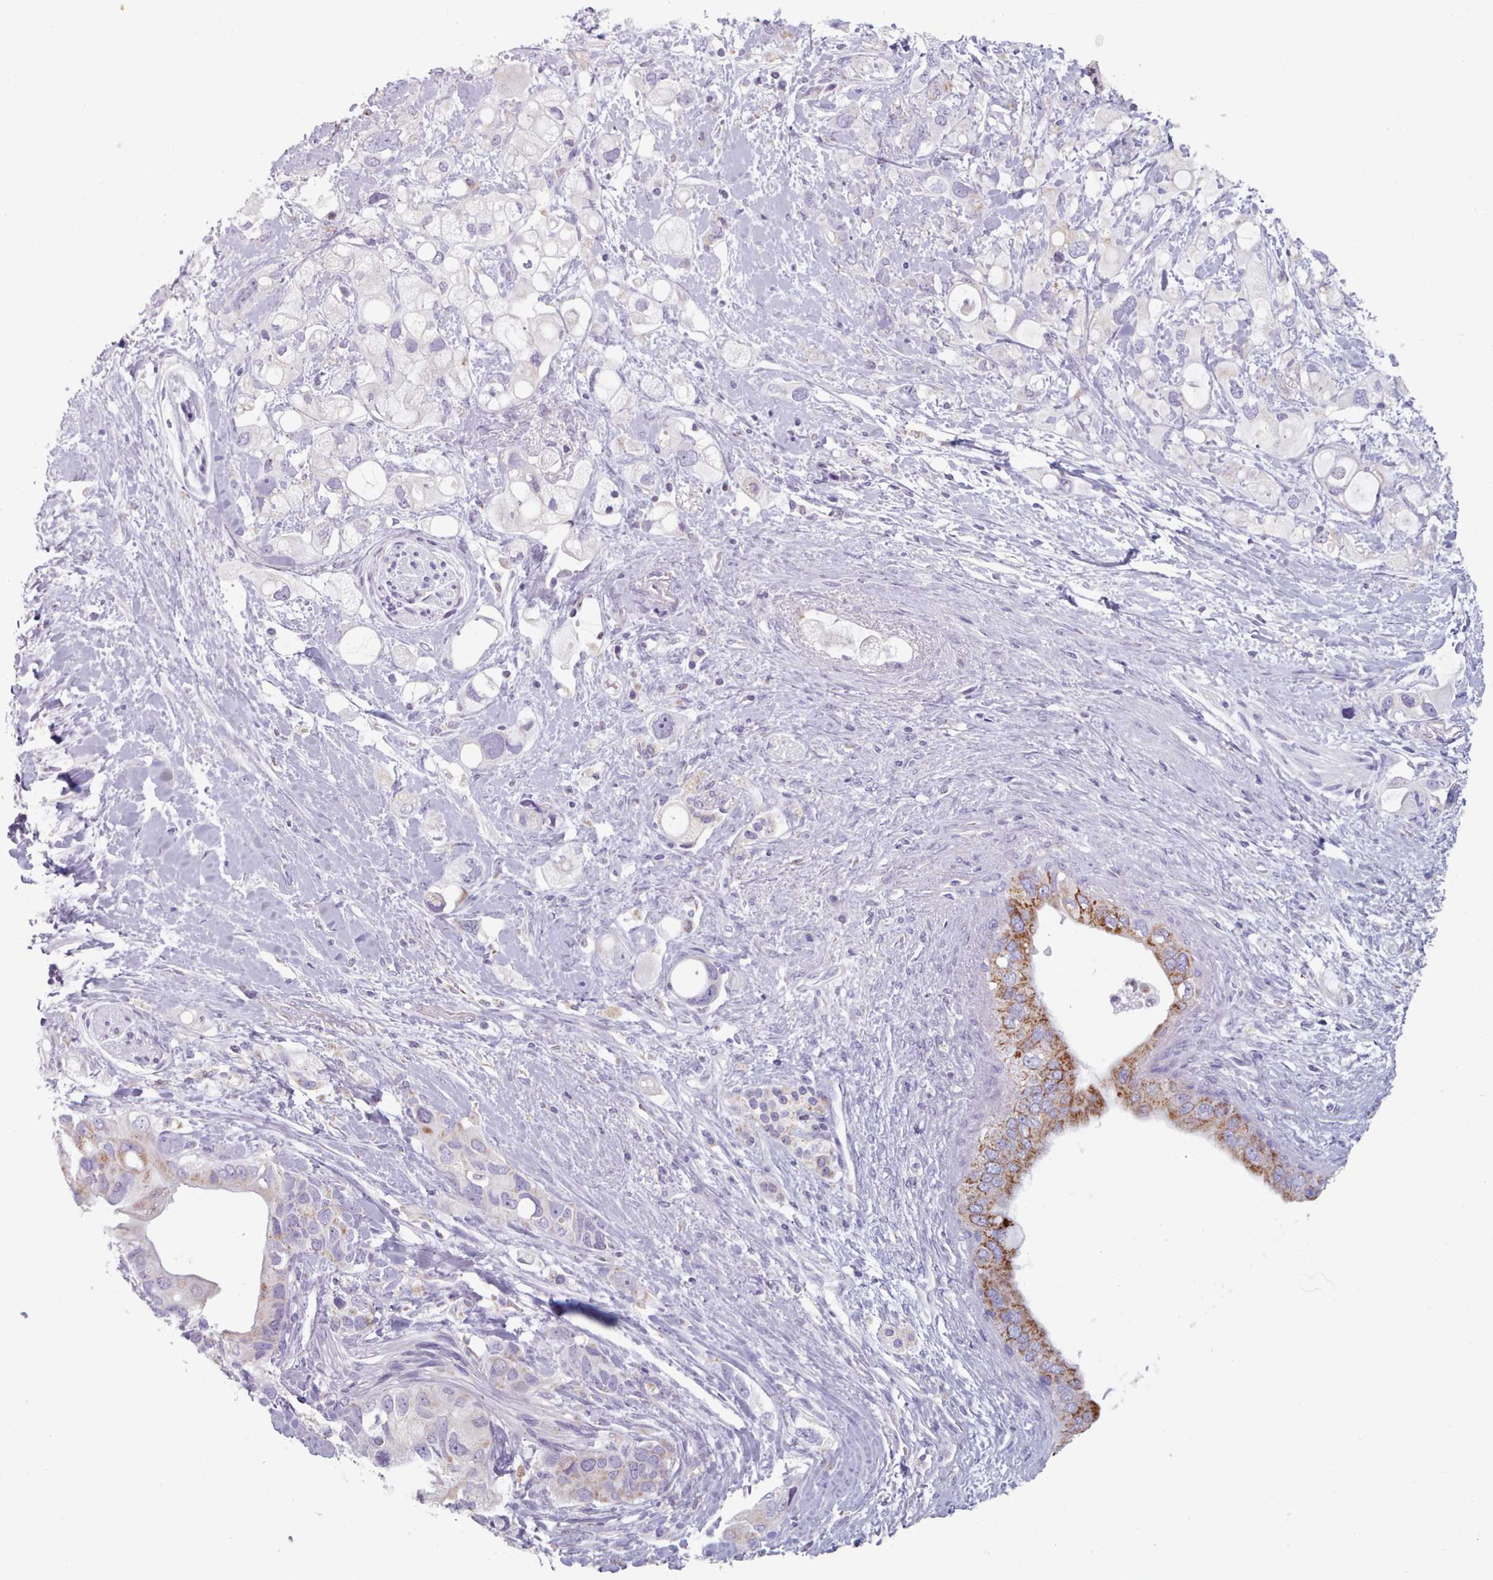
{"staining": {"intensity": "moderate", "quantity": "<25%", "location": "cytoplasmic/membranous"}, "tissue": "pancreatic cancer", "cell_type": "Tumor cells", "image_type": "cancer", "snomed": [{"axis": "morphology", "description": "Adenocarcinoma, NOS"}, {"axis": "topography", "description": "Pancreas"}], "caption": "Immunohistochemical staining of pancreatic adenocarcinoma reveals low levels of moderate cytoplasmic/membranous expression in about <25% of tumor cells.", "gene": "FAM170B", "patient": {"sex": "female", "age": 56}}